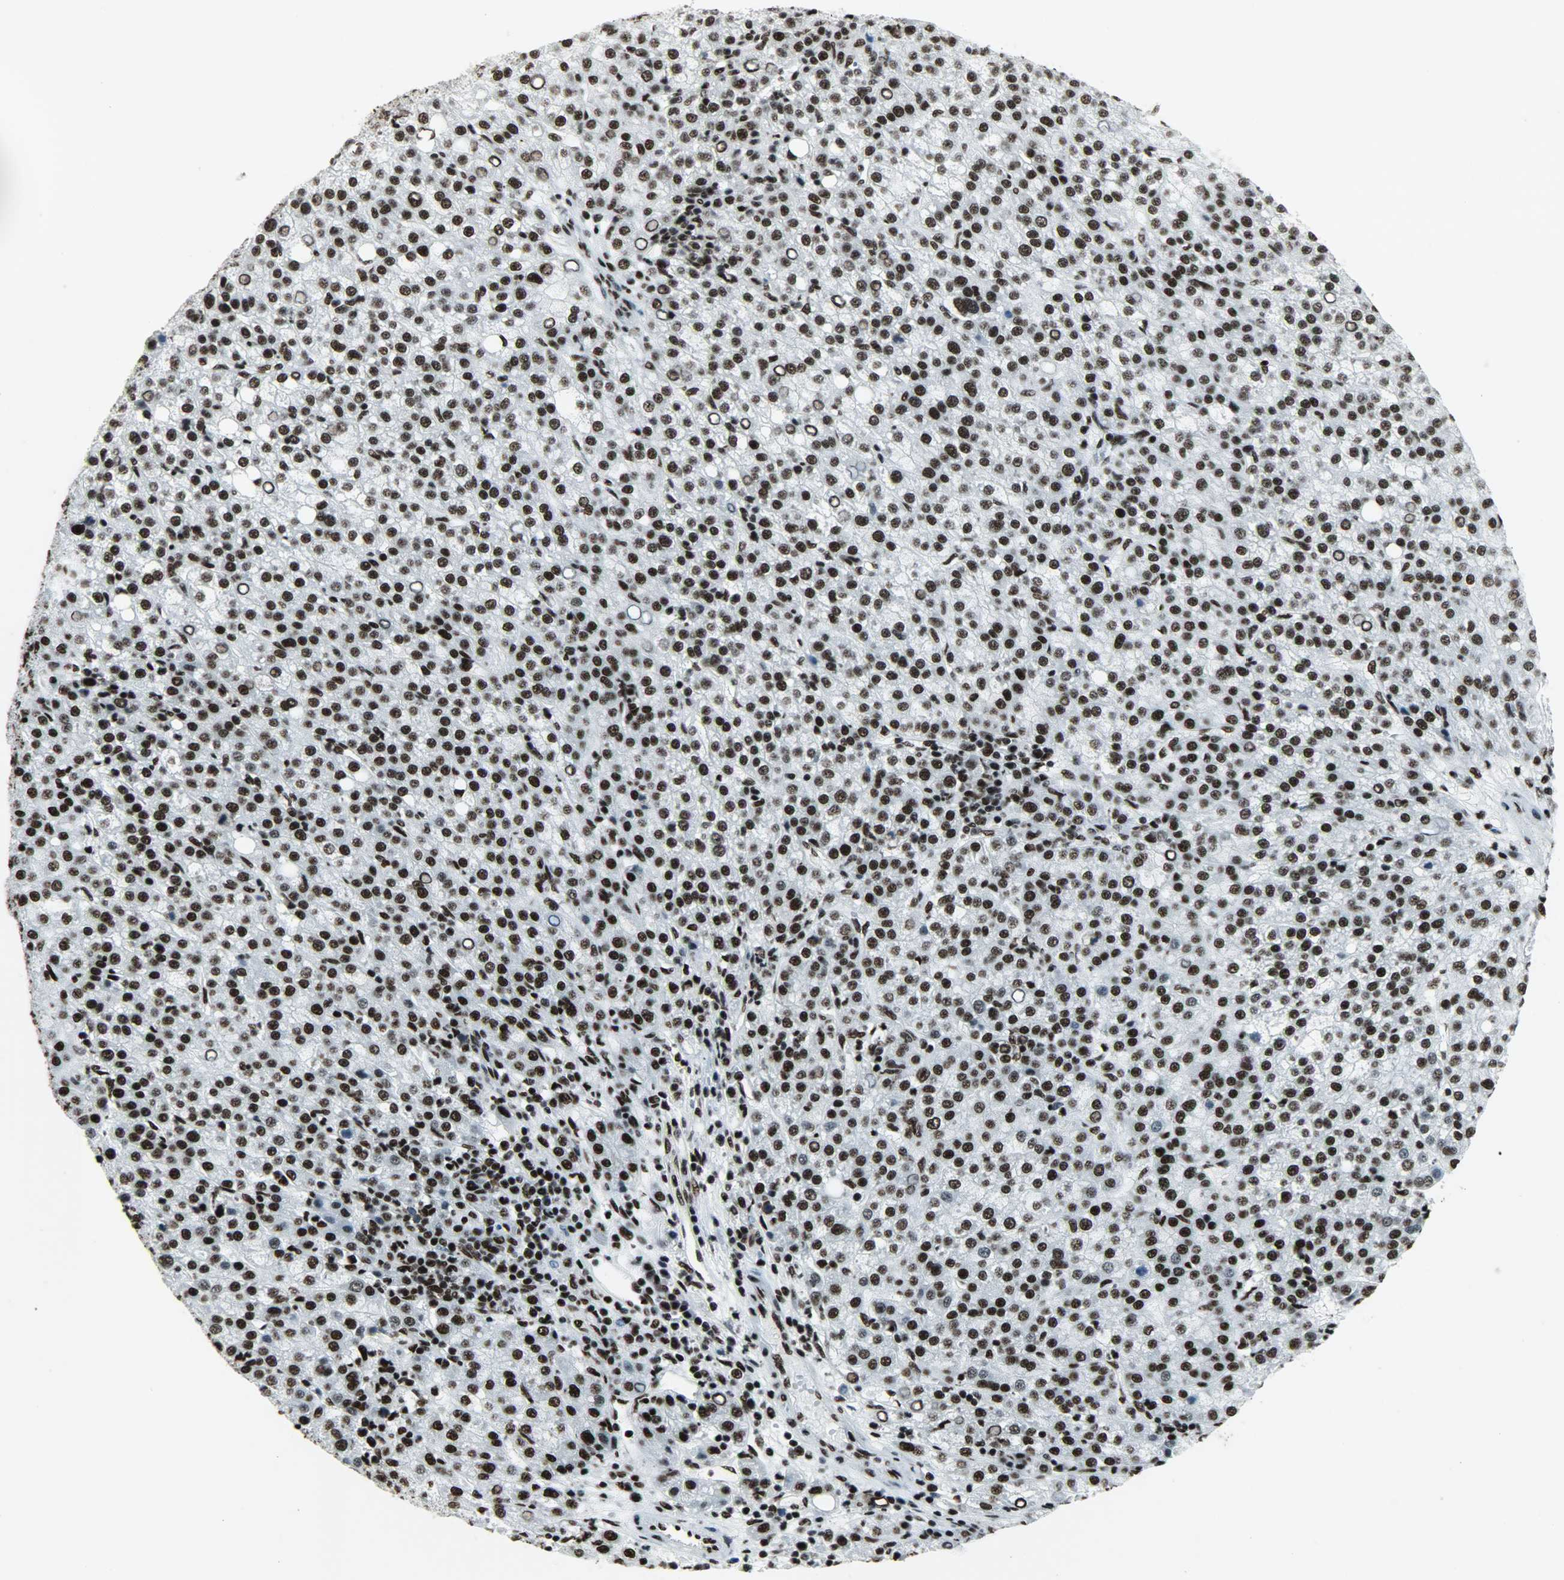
{"staining": {"intensity": "strong", "quantity": ">75%", "location": "nuclear"}, "tissue": "liver cancer", "cell_type": "Tumor cells", "image_type": "cancer", "snomed": [{"axis": "morphology", "description": "Carcinoma, Hepatocellular, NOS"}, {"axis": "topography", "description": "Liver"}], "caption": "Tumor cells reveal high levels of strong nuclear staining in approximately >75% of cells in human liver hepatocellular carcinoma. (DAB = brown stain, brightfield microscopy at high magnification).", "gene": "SNRPA", "patient": {"sex": "female", "age": 58}}